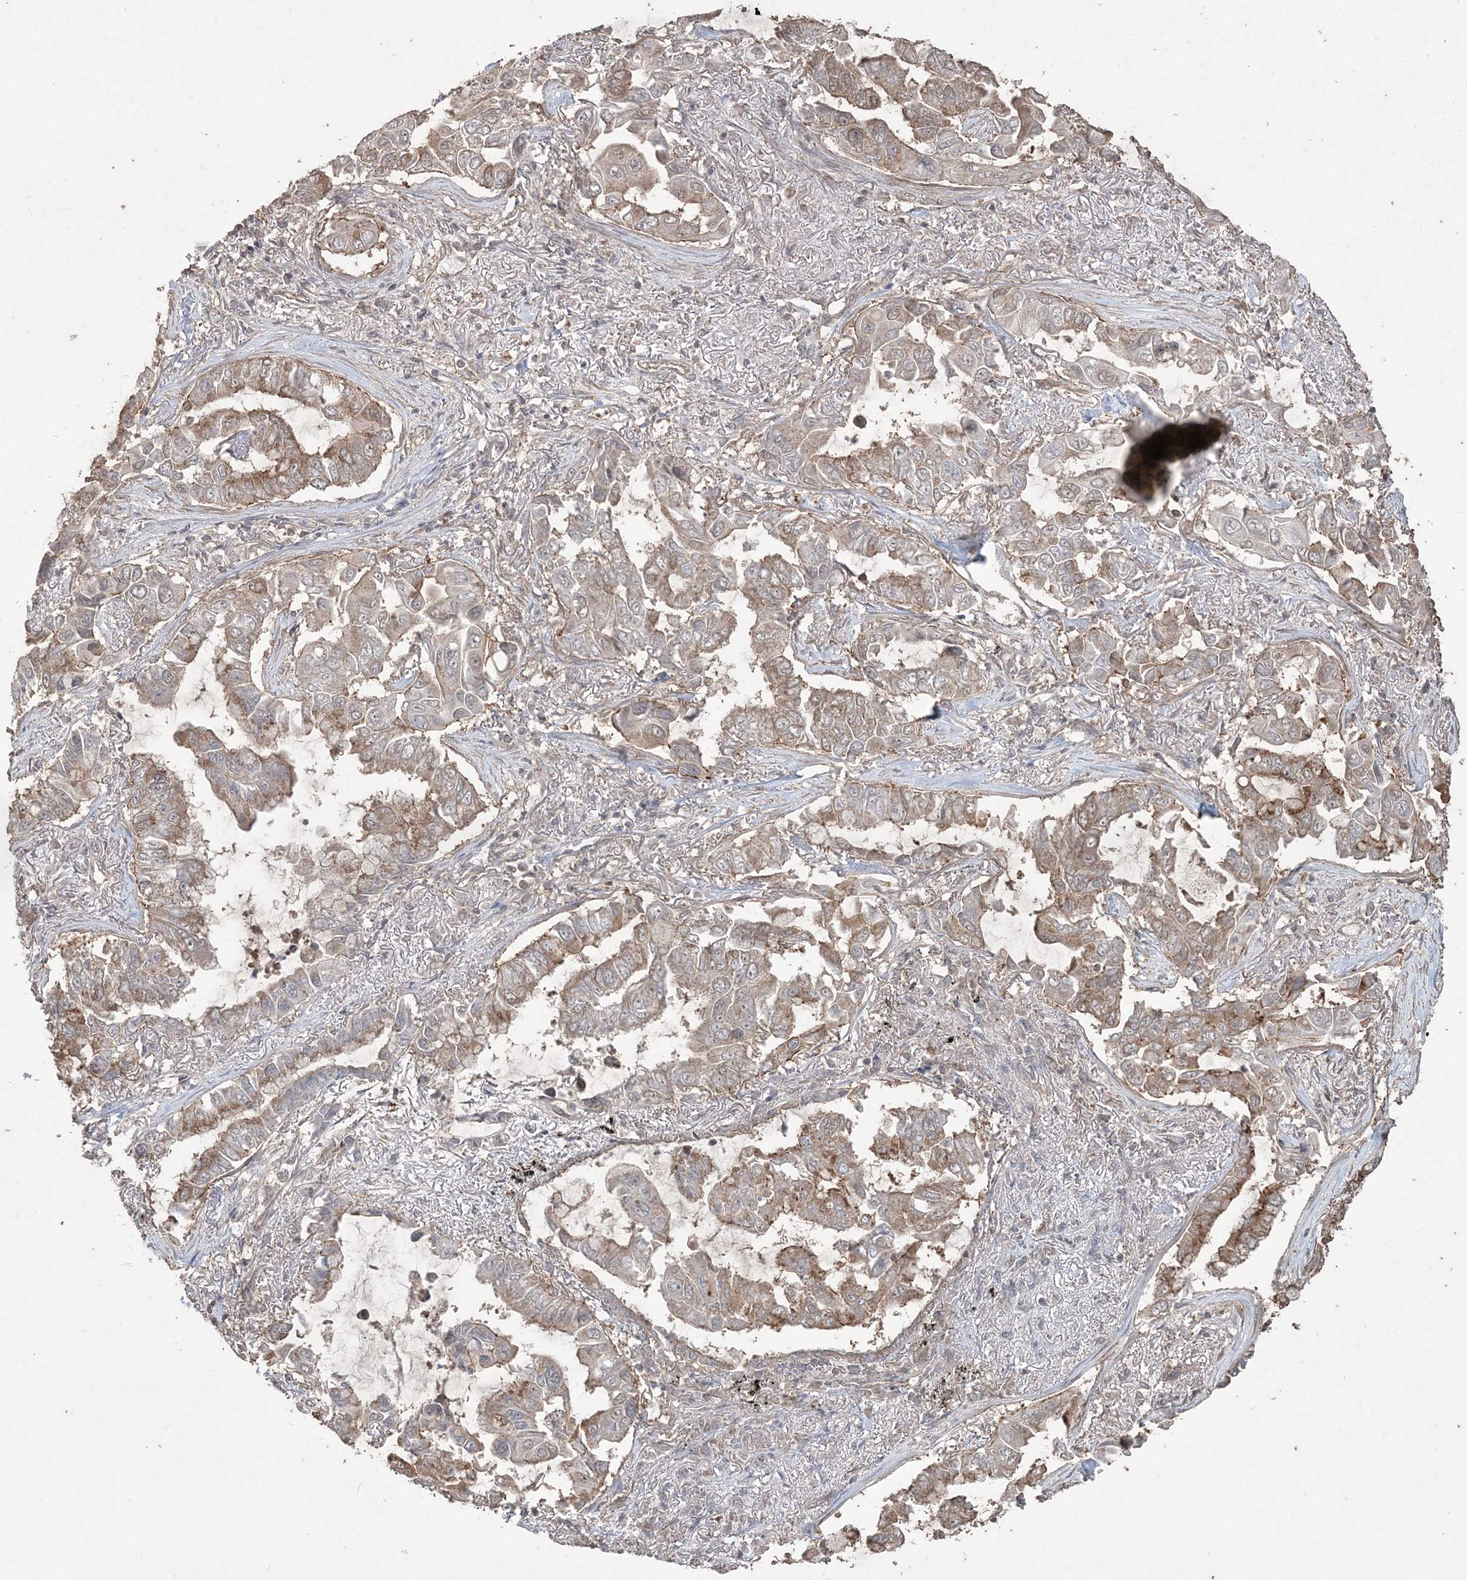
{"staining": {"intensity": "weak", "quantity": ">75%", "location": "cytoplasmic/membranous"}, "tissue": "lung cancer", "cell_type": "Tumor cells", "image_type": "cancer", "snomed": [{"axis": "morphology", "description": "Adenocarcinoma, NOS"}, {"axis": "topography", "description": "Lung"}], "caption": "Protein staining exhibits weak cytoplasmic/membranous expression in approximately >75% of tumor cells in lung cancer. (IHC, brightfield microscopy, high magnification).", "gene": "EHHADH", "patient": {"sex": "male", "age": 64}}